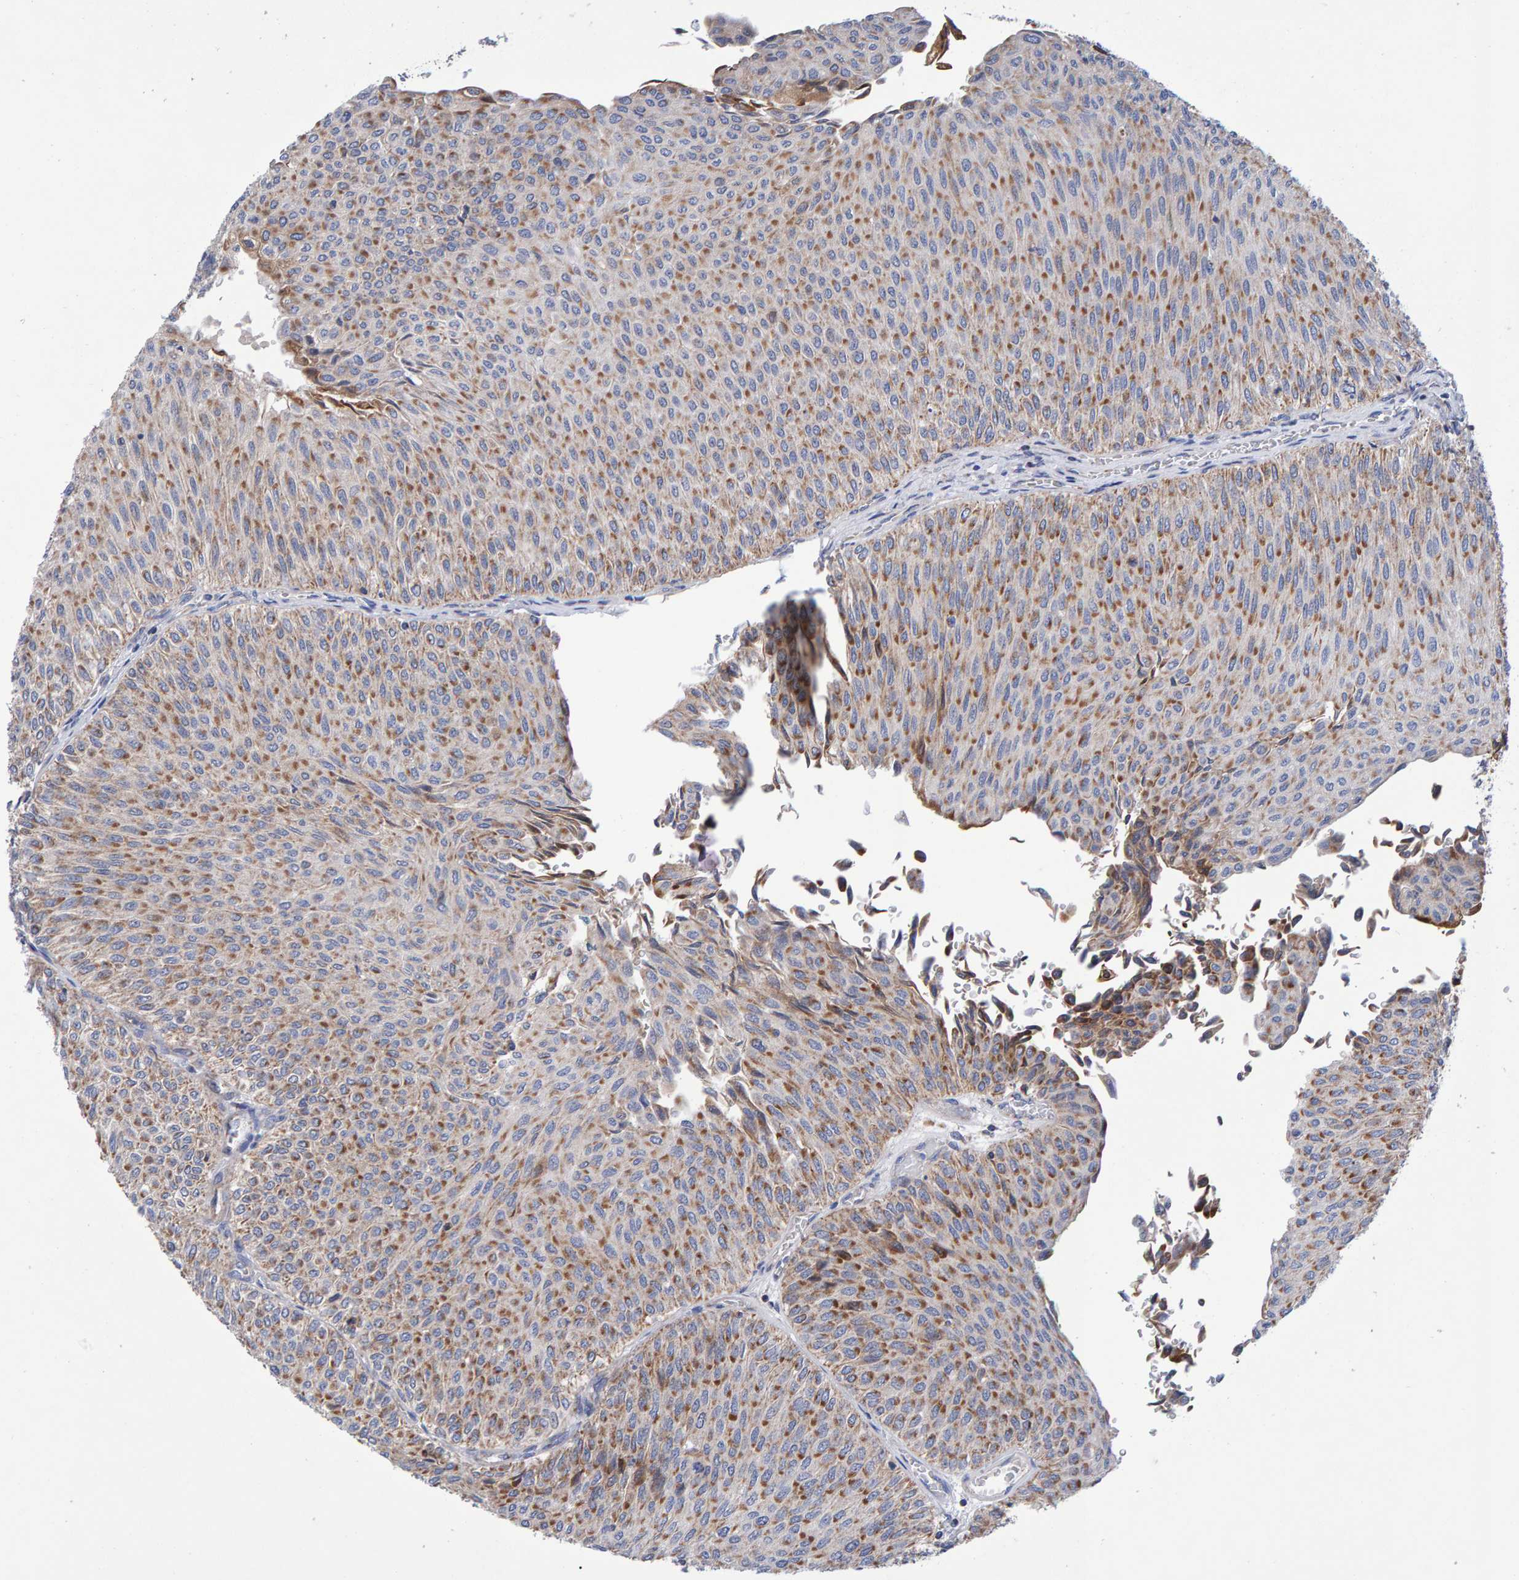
{"staining": {"intensity": "moderate", "quantity": ">75%", "location": "cytoplasmic/membranous"}, "tissue": "urothelial cancer", "cell_type": "Tumor cells", "image_type": "cancer", "snomed": [{"axis": "morphology", "description": "Urothelial carcinoma, Low grade"}, {"axis": "topography", "description": "Urinary bladder"}], "caption": "Immunohistochemical staining of human urothelial carcinoma (low-grade) reveals medium levels of moderate cytoplasmic/membranous staining in approximately >75% of tumor cells. (IHC, brightfield microscopy, high magnification).", "gene": "EFR3A", "patient": {"sex": "male", "age": 78}}